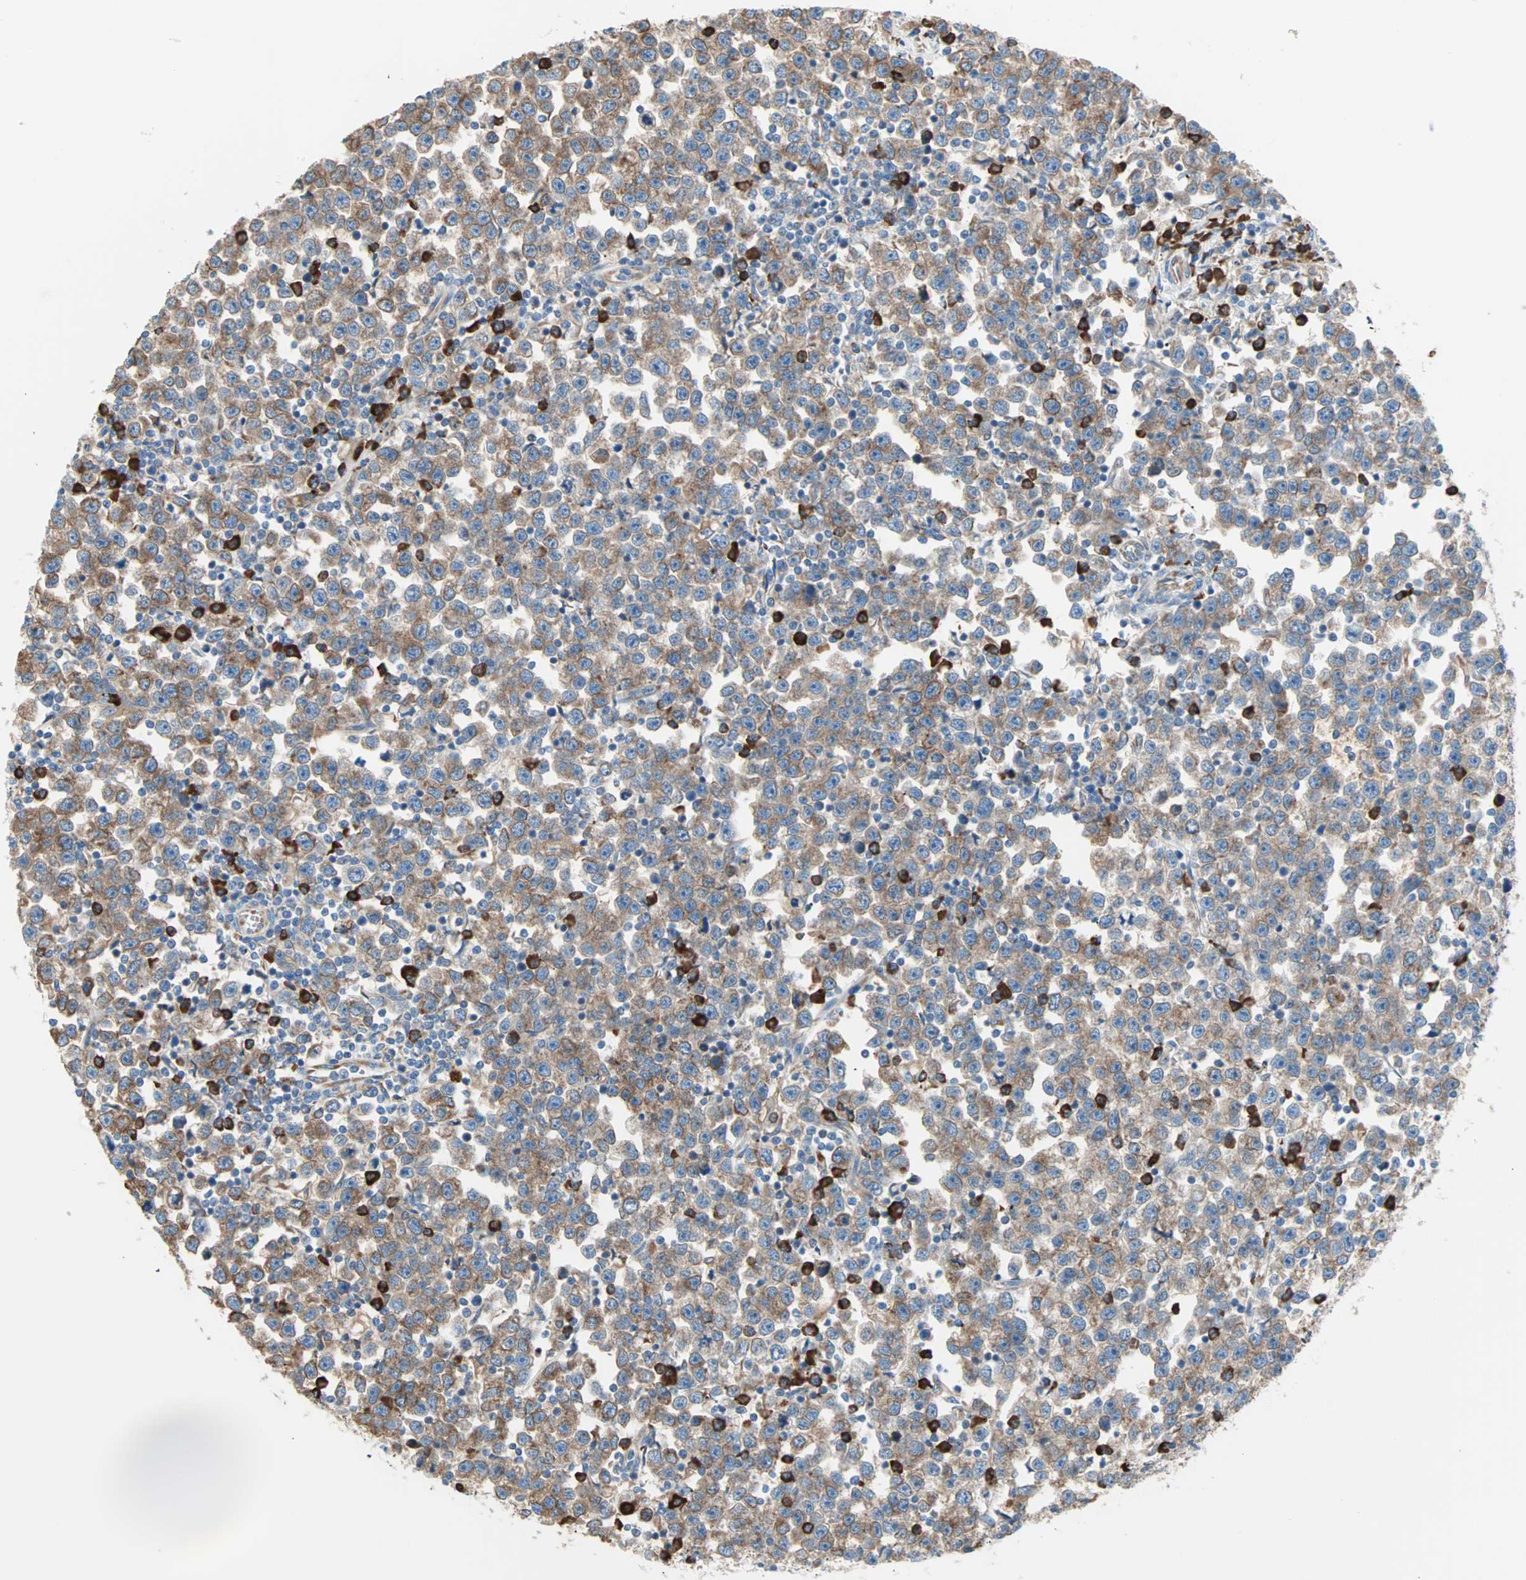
{"staining": {"intensity": "moderate", "quantity": ">75%", "location": "cytoplasmic/membranous"}, "tissue": "testis cancer", "cell_type": "Tumor cells", "image_type": "cancer", "snomed": [{"axis": "morphology", "description": "Seminoma, NOS"}, {"axis": "topography", "description": "Testis"}], "caption": "Immunohistochemical staining of testis cancer (seminoma) exhibits medium levels of moderate cytoplasmic/membranous protein expression in about >75% of tumor cells.", "gene": "PLCXD1", "patient": {"sex": "male", "age": 43}}